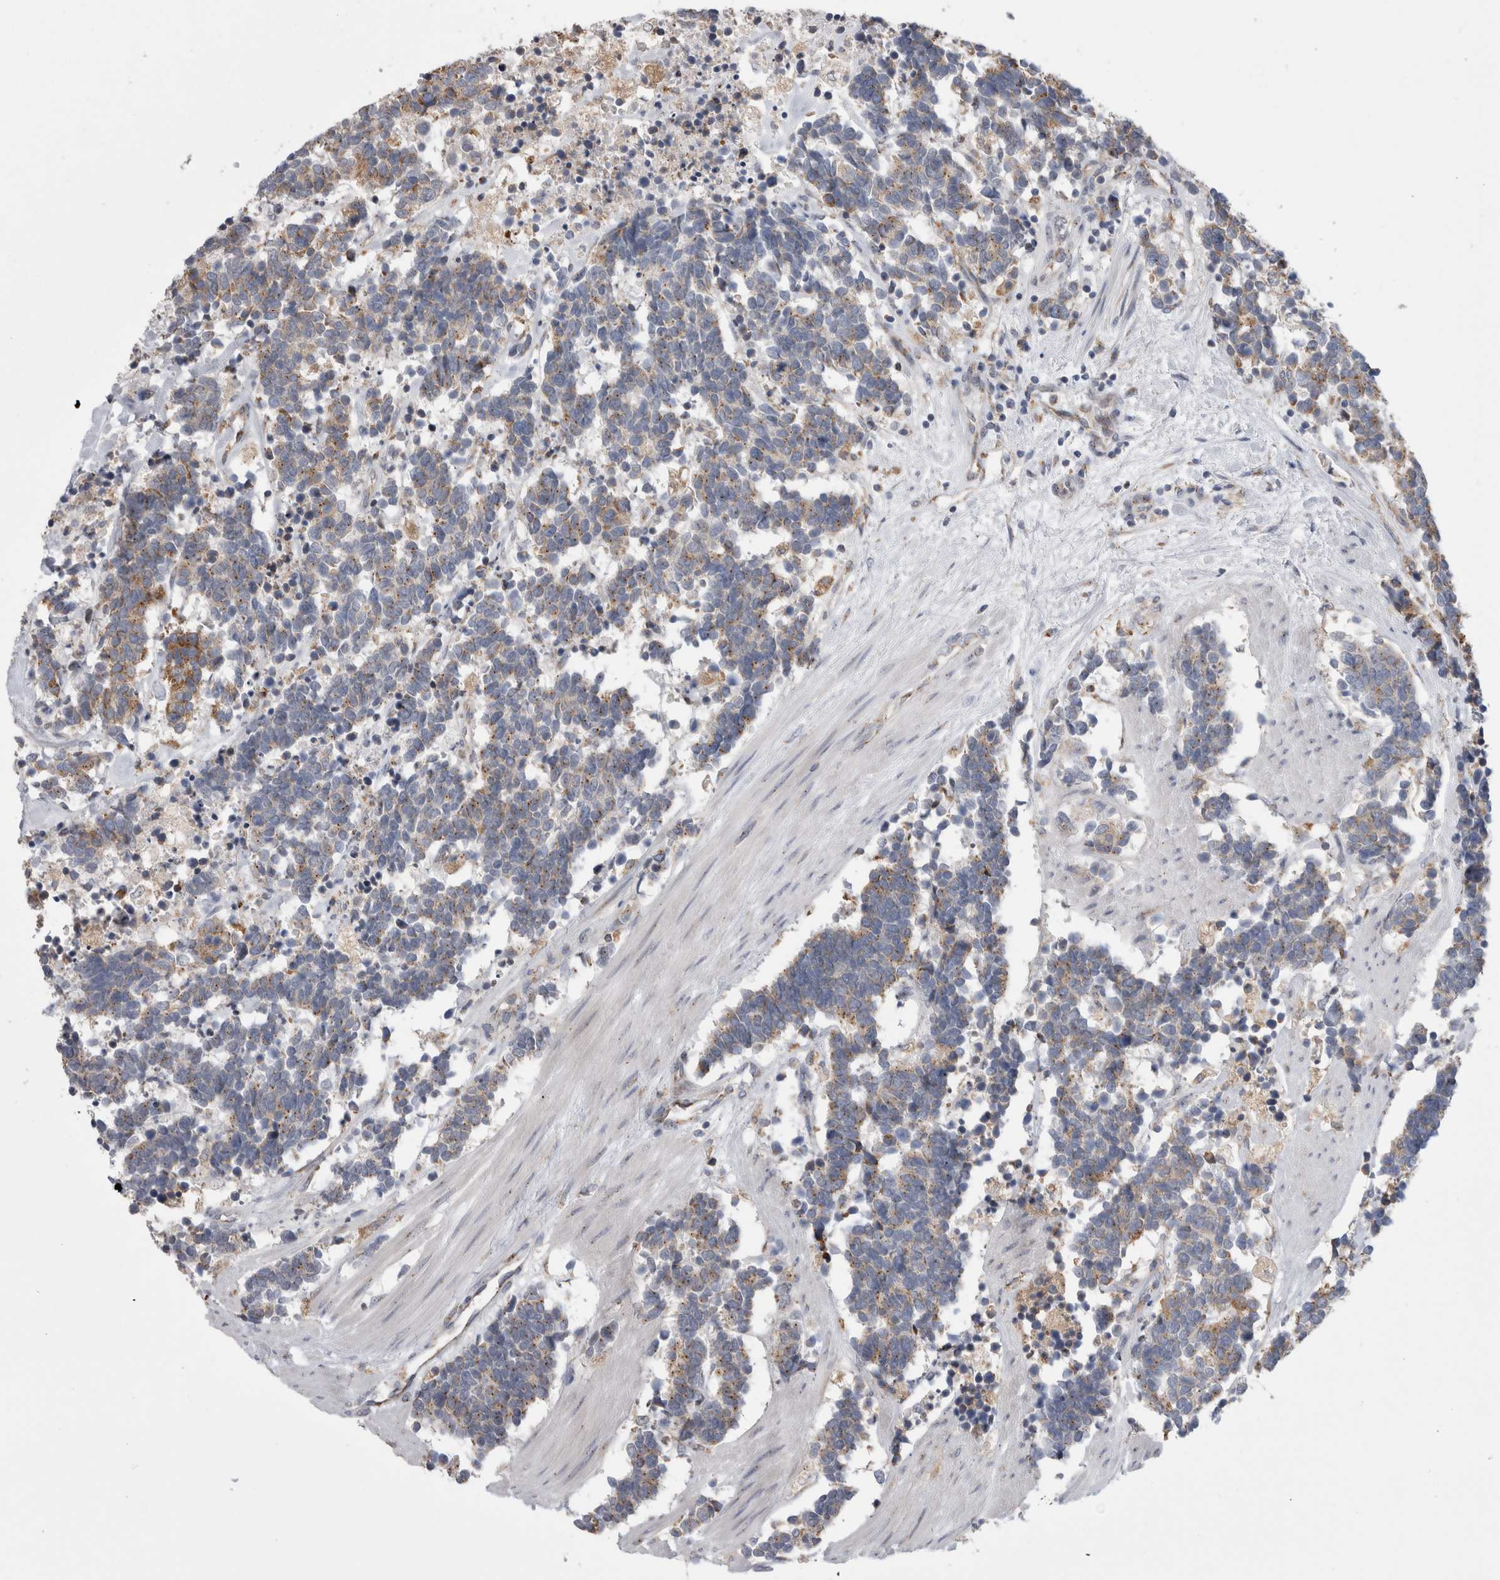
{"staining": {"intensity": "weak", "quantity": ">75%", "location": "cytoplasmic/membranous"}, "tissue": "carcinoid", "cell_type": "Tumor cells", "image_type": "cancer", "snomed": [{"axis": "morphology", "description": "Carcinoma, NOS"}, {"axis": "morphology", "description": "Carcinoid, malignant, NOS"}, {"axis": "topography", "description": "Urinary bladder"}], "caption": "Protein staining by IHC demonstrates weak cytoplasmic/membranous staining in approximately >75% of tumor cells in carcinoid.", "gene": "ZNF341", "patient": {"sex": "male", "age": 57}}